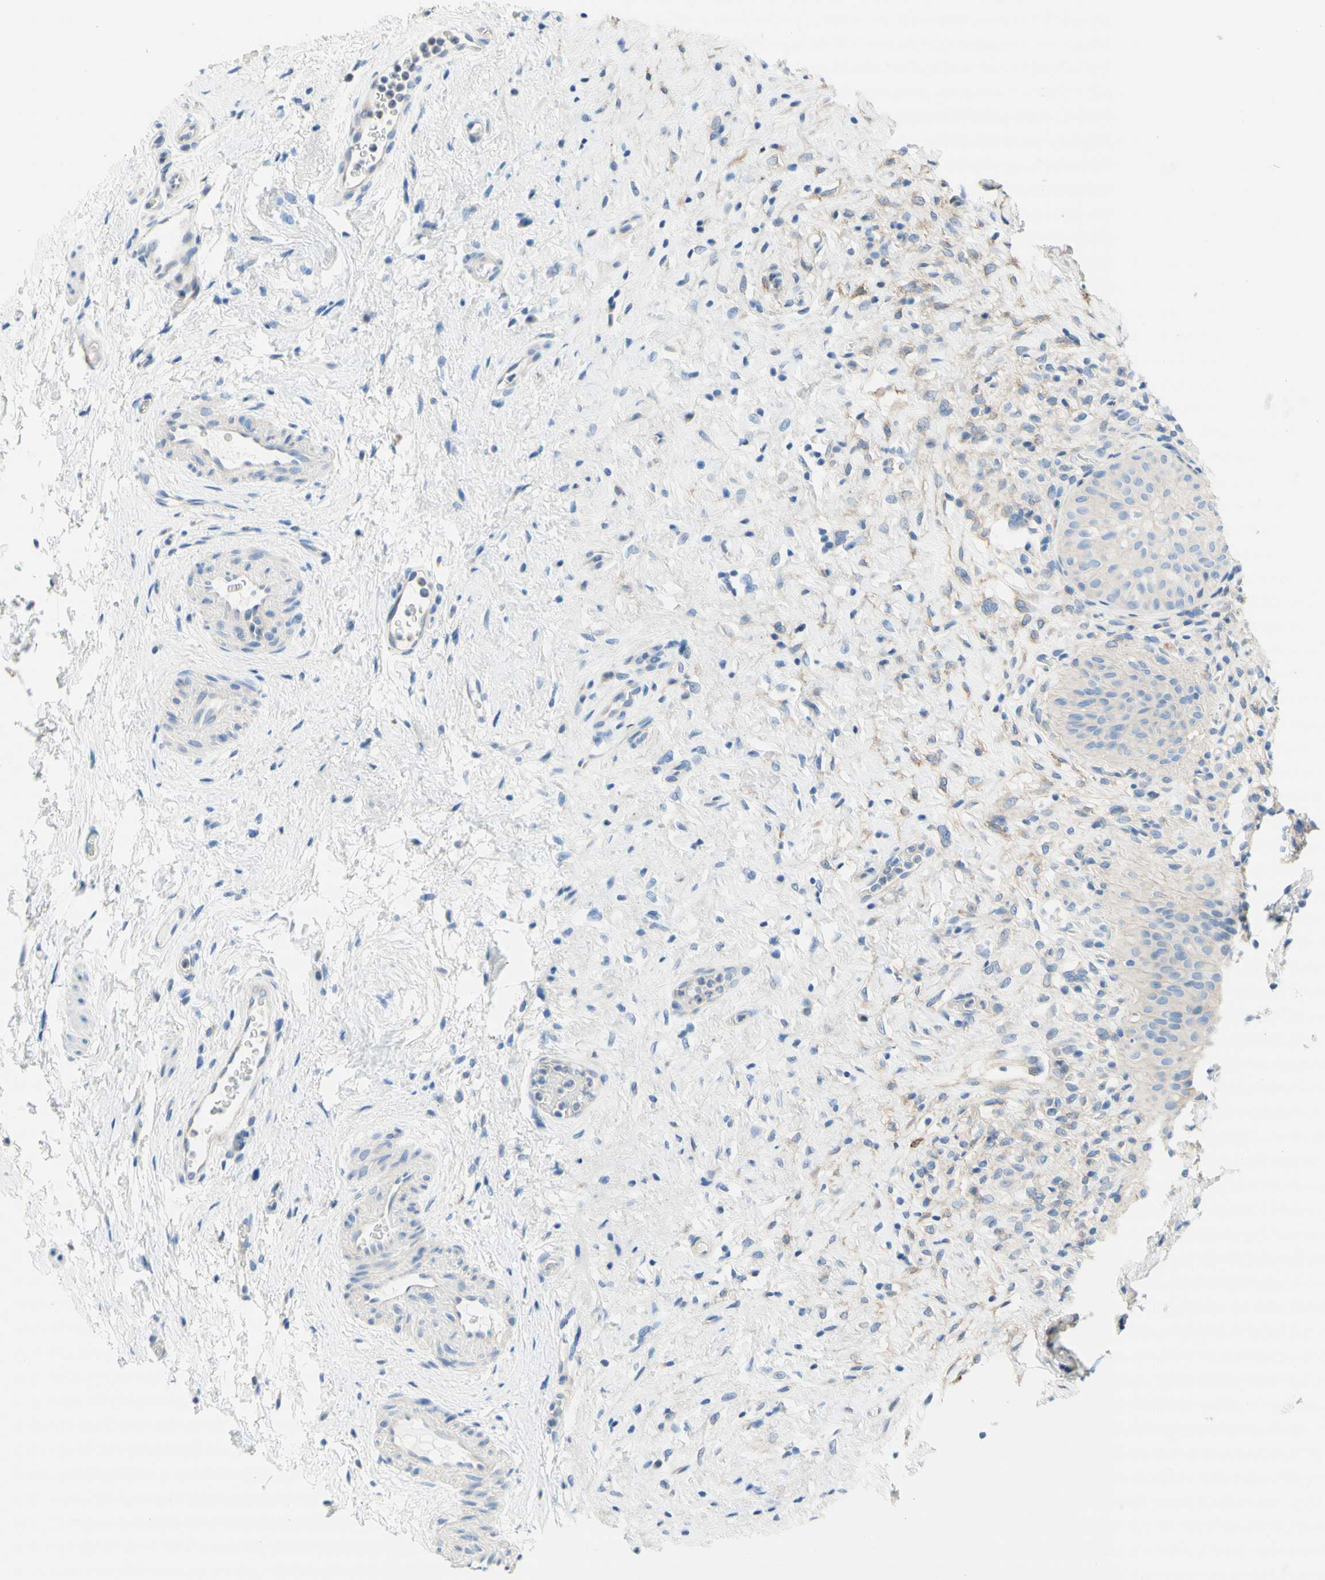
{"staining": {"intensity": "weak", "quantity": ">75%", "location": "cytoplasmic/membranous"}, "tissue": "urinary bladder", "cell_type": "Urothelial cells", "image_type": "normal", "snomed": [{"axis": "morphology", "description": "Normal tissue, NOS"}, {"axis": "morphology", "description": "Urothelial carcinoma, High grade"}, {"axis": "topography", "description": "Urinary bladder"}], "caption": "Approximately >75% of urothelial cells in benign urinary bladder display weak cytoplasmic/membranous protein staining as visualized by brown immunohistochemical staining.", "gene": "F3", "patient": {"sex": "male", "age": 46}}